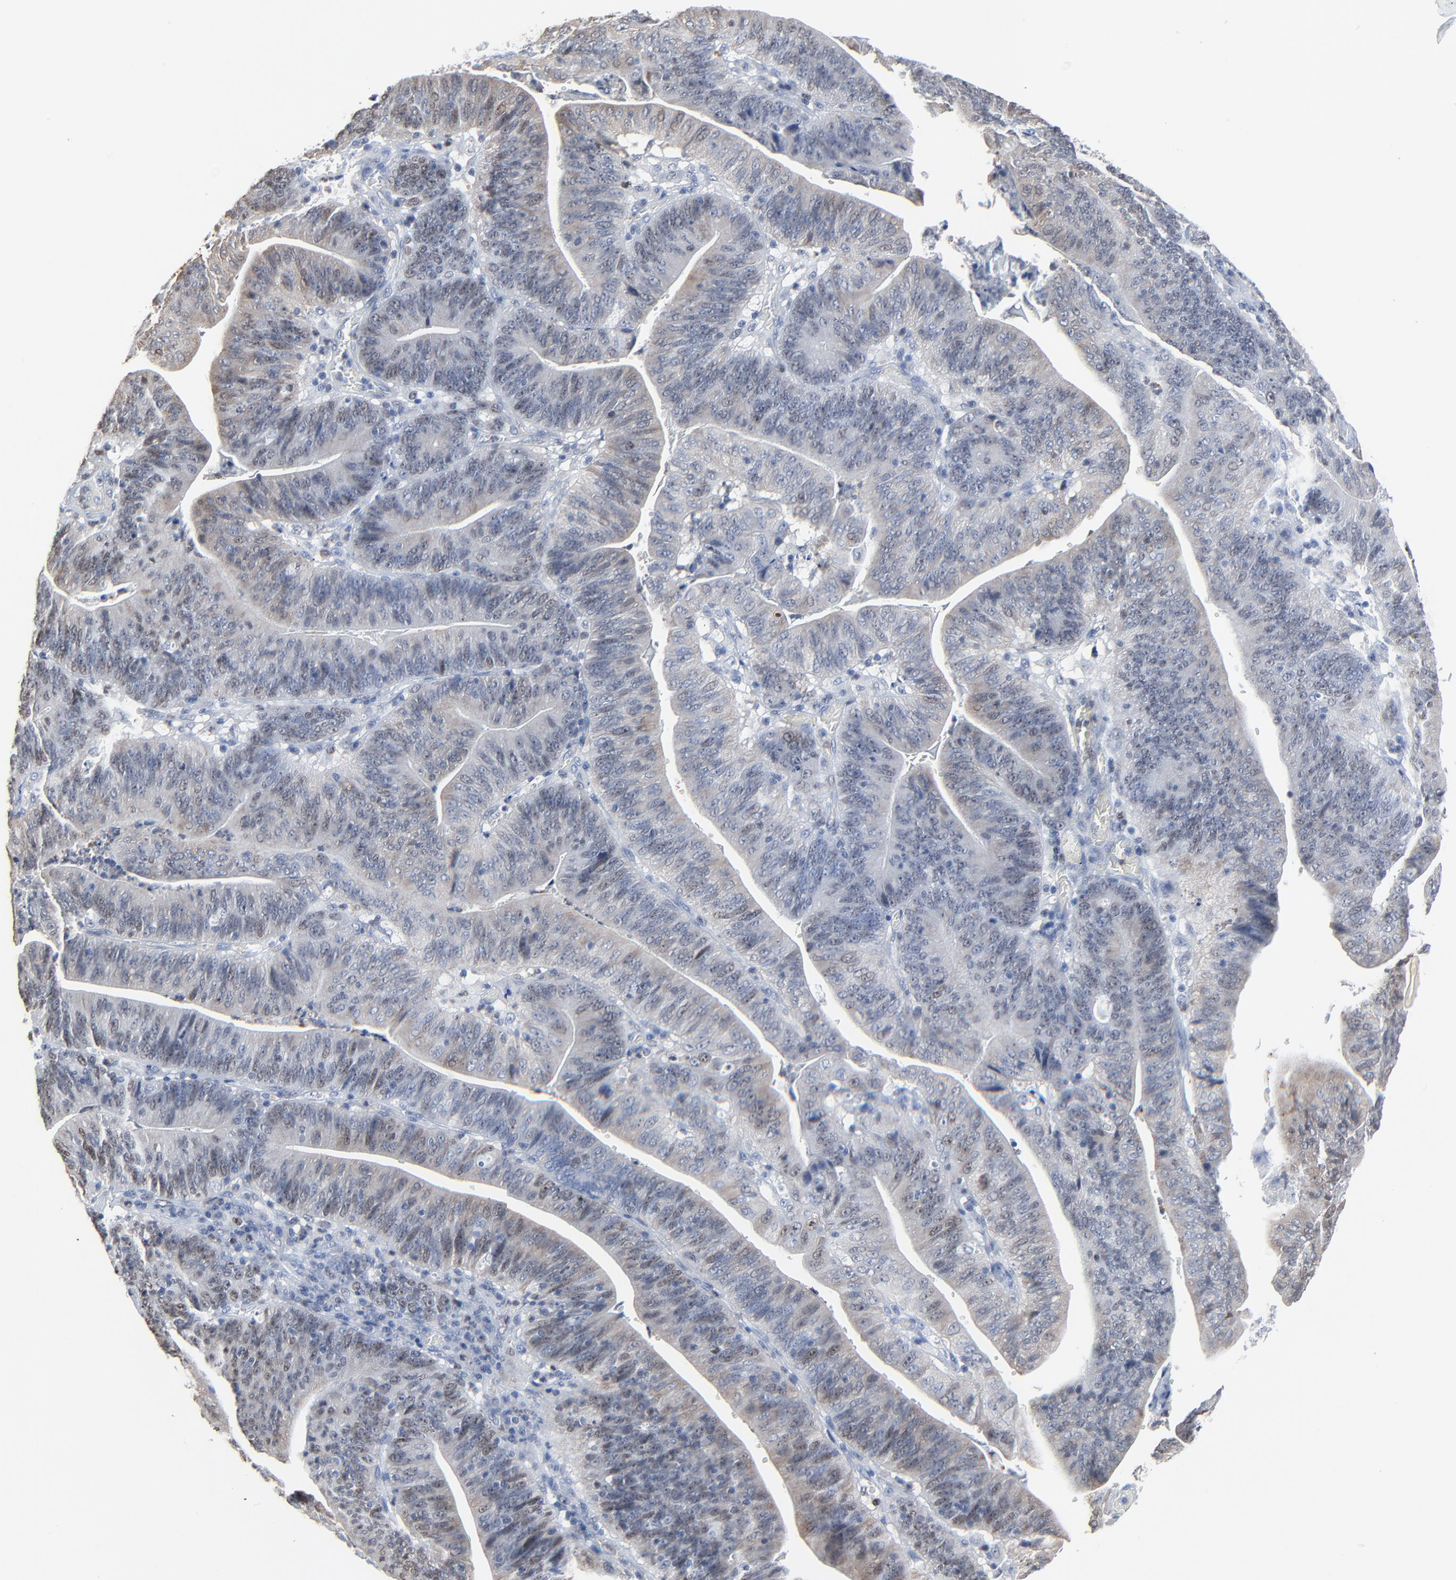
{"staining": {"intensity": "weak", "quantity": "<25%", "location": "nuclear"}, "tissue": "stomach cancer", "cell_type": "Tumor cells", "image_type": "cancer", "snomed": [{"axis": "morphology", "description": "Adenocarcinoma, NOS"}, {"axis": "topography", "description": "Stomach, lower"}], "caption": "Image shows no significant protein expression in tumor cells of adenocarcinoma (stomach).", "gene": "BIRC3", "patient": {"sex": "female", "age": 86}}